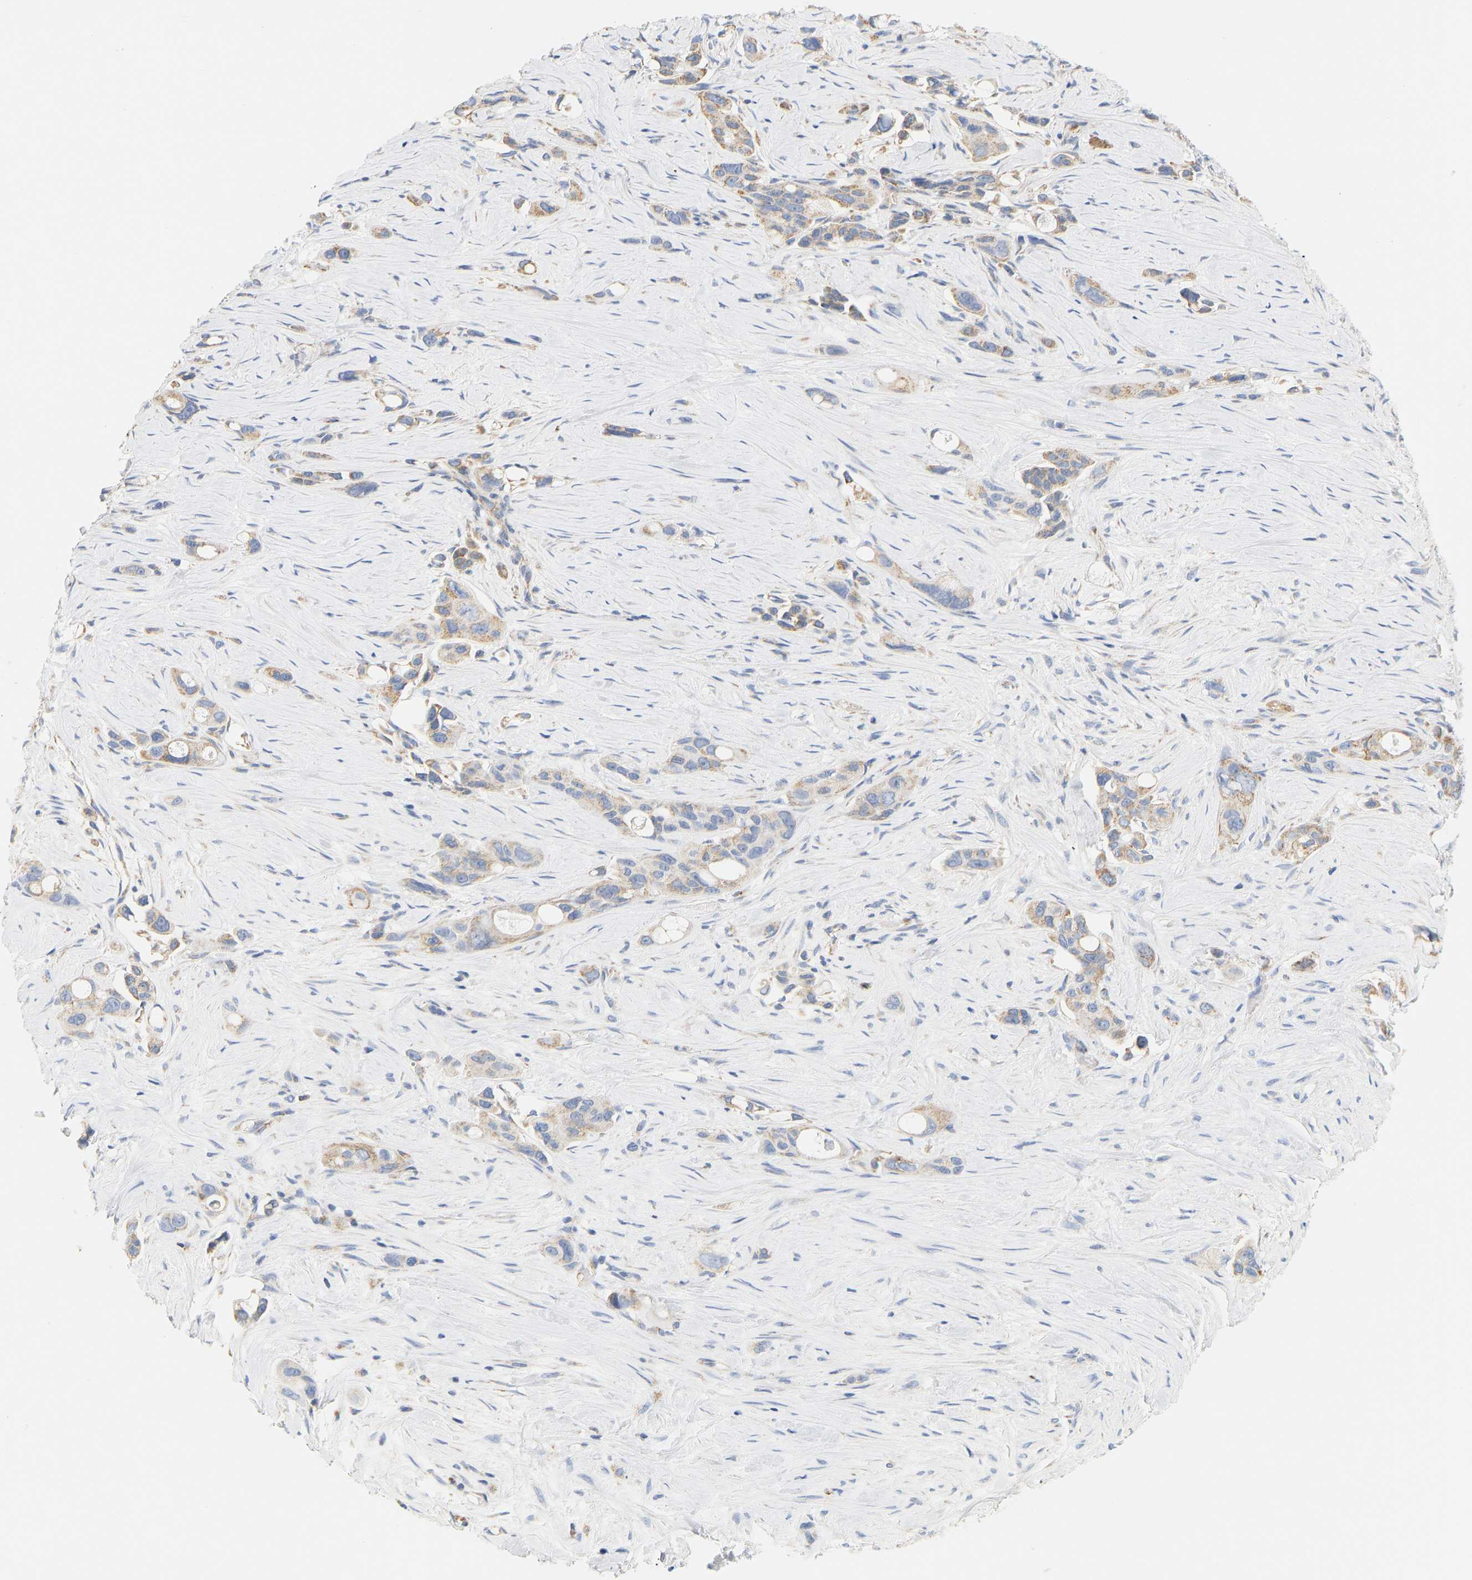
{"staining": {"intensity": "weak", "quantity": ">75%", "location": "cytoplasmic/membranous"}, "tissue": "pancreatic cancer", "cell_type": "Tumor cells", "image_type": "cancer", "snomed": [{"axis": "morphology", "description": "Adenocarcinoma, NOS"}, {"axis": "topography", "description": "Pancreas"}], "caption": "Immunohistochemistry staining of adenocarcinoma (pancreatic), which demonstrates low levels of weak cytoplasmic/membranous staining in about >75% of tumor cells indicating weak cytoplasmic/membranous protein staining. The staining was performed using DAB (3,3'-diaminobenzidine) (brown) for protein detection and nuclei were counterstained in hematoxylin (blue).", "gene": "GRPEL2", "patient": {"sex": "male", "age": 53}}